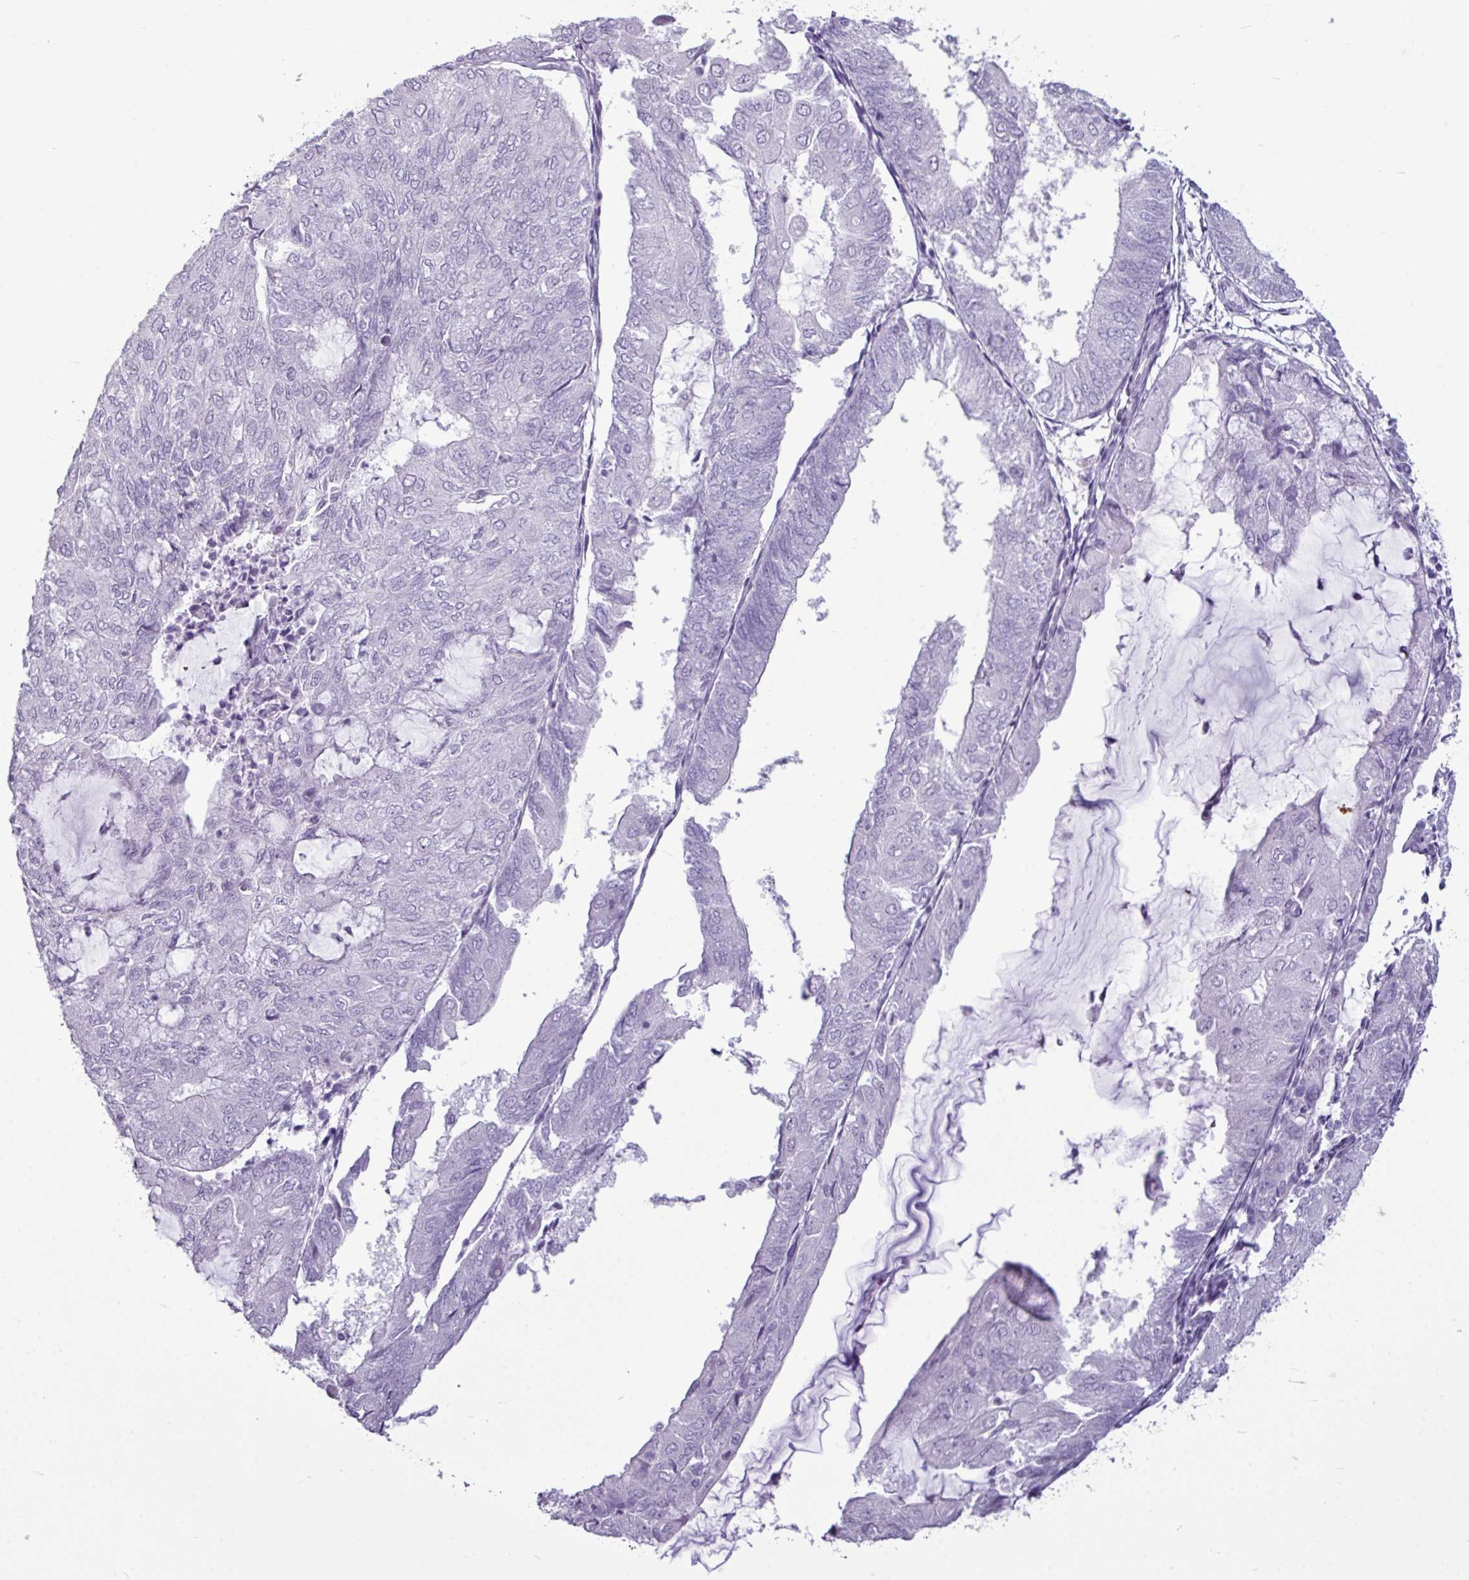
{"staining": {"intensity": "negative", "quantity": "none", "location": "none"}, "tissue": "endometrial cancer", "cell_type": "Tumor cells", "image_type": "cancer", "snomed": [{"axis": "morphology", "description": "Adenocarcinoma, NOS"}, {"axis": "topography", "description": "Endometrium"}], "caption": "Immunohistochemistry of human endometrial adenocarcinoma displays no positivity in tumor cells.", "gene": "AMY2A", "patient": {"sex": "female", "age": 81}}